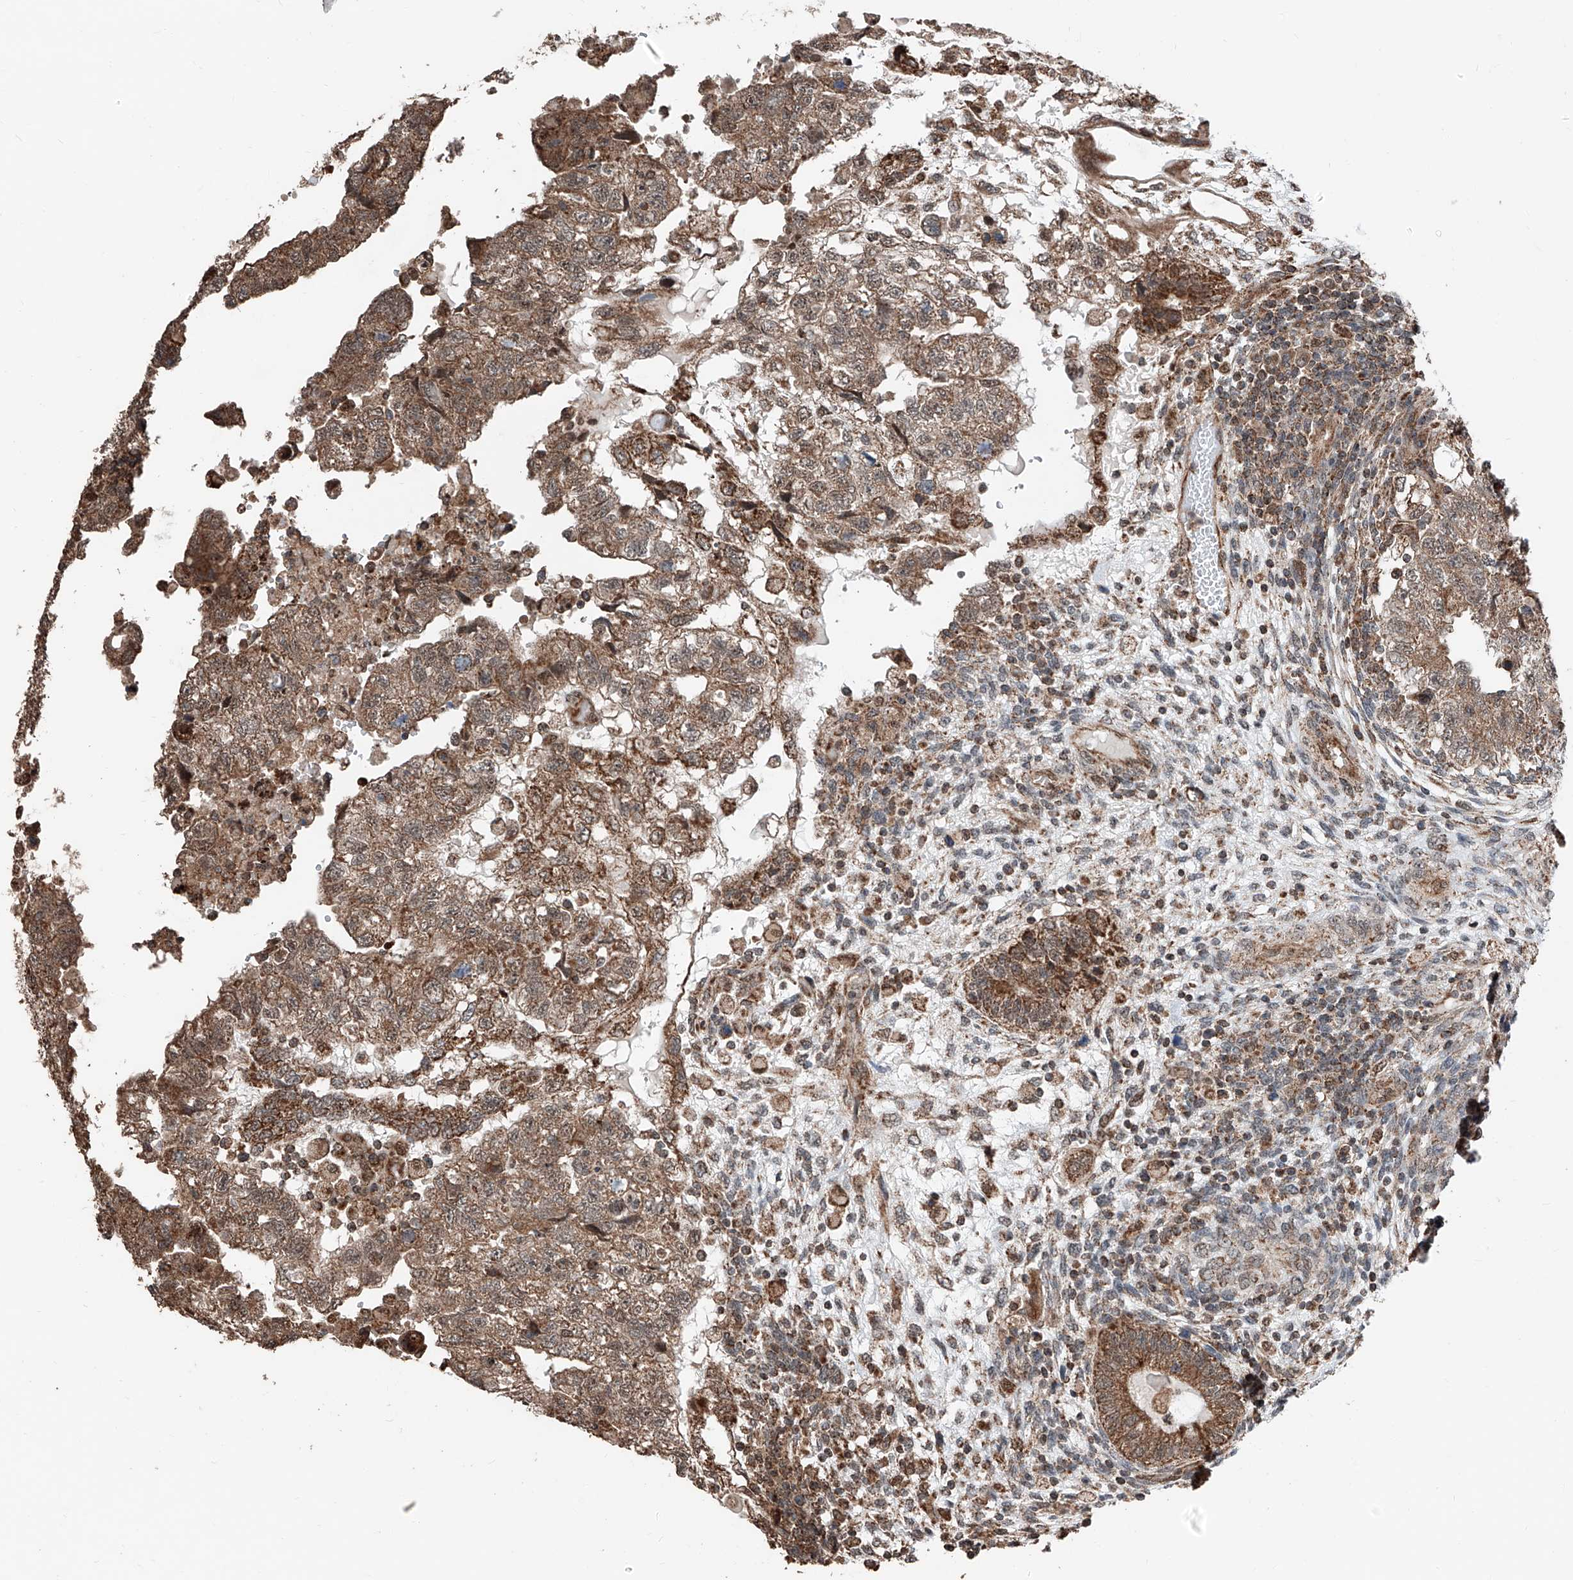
{"staining": {"intensity": "moderate", "quantity": ">75%", "location": "cytoplasmic/membranous"}, "tissue": "testis cancer", "cell_type": "Tumor cells", "image_type": "cancer", "snomed": [{"axis": "morphology", "description": "Carcinoma, Embryonal, NOS"}, {"axis": "topography", "description": "Testis"}], "caption": "Immunohistochemical staining of human embryonal carcinoma (testis) reveals medium levels of moderate cytoplasmic/membranous expression in about >75% of tumor cells.", "gene": "ZNF445", "patient": {"sex": "male", "age": 36}}